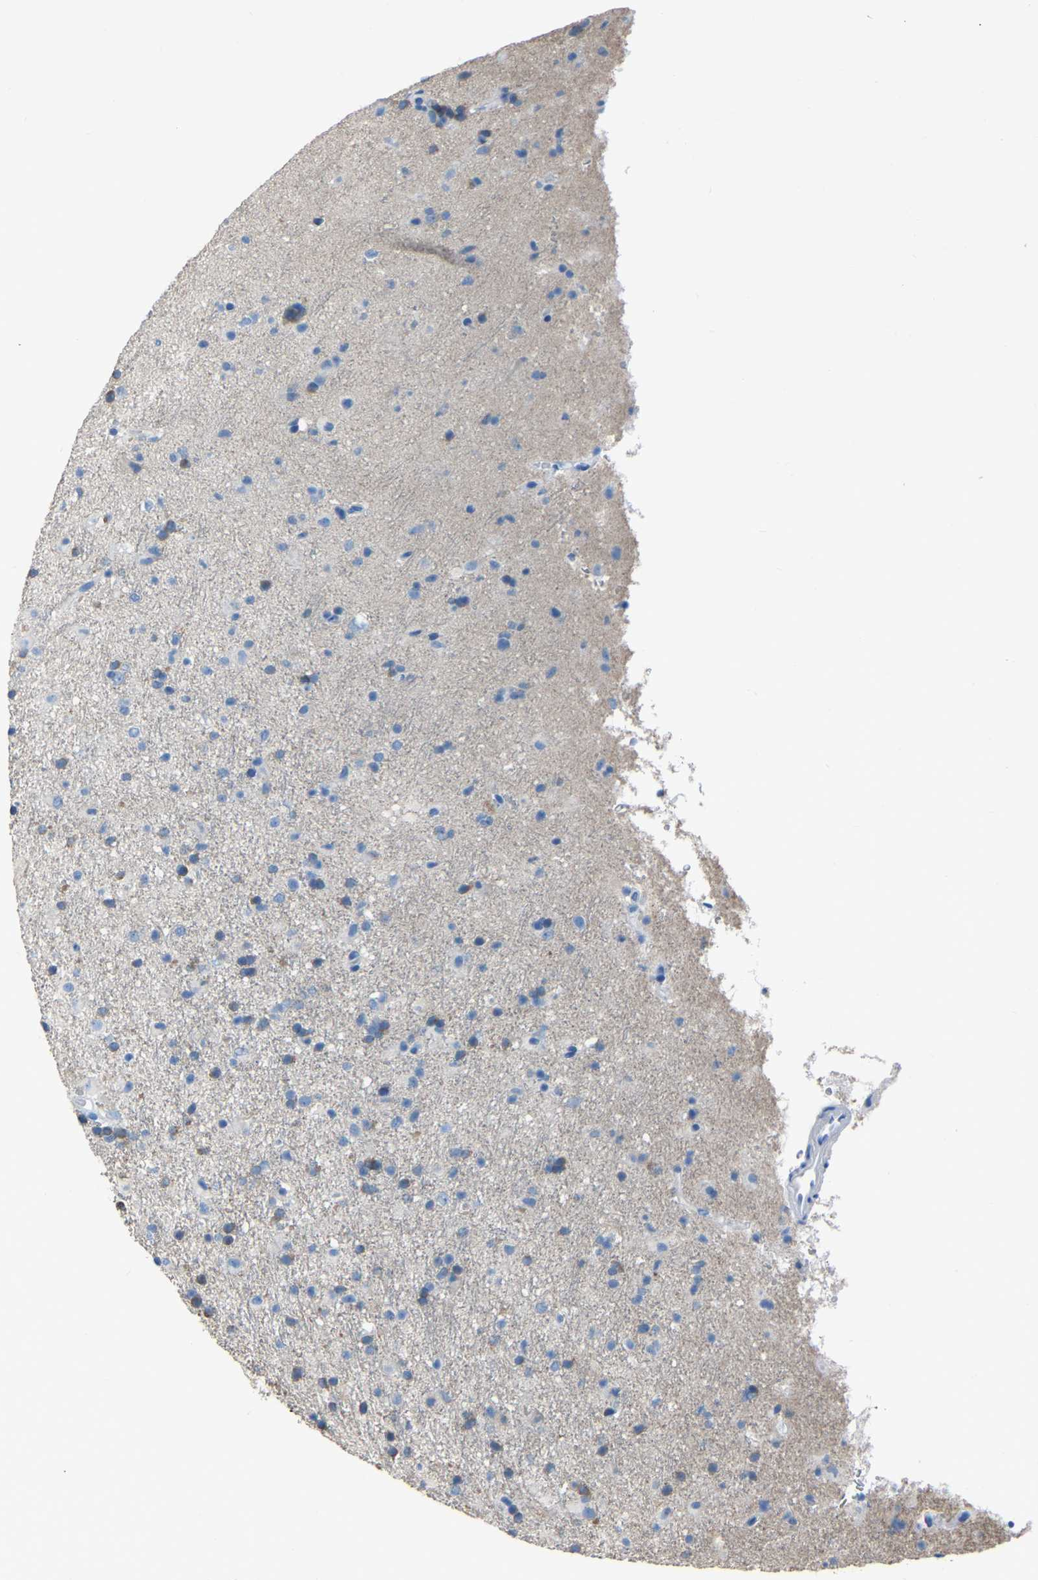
{"staining": {"intensity": "negative", "quantity": "none", "location": "none"}, "tissue": "glioma", "cell_type": "Tumor cells", "image_type": "cancer", "snomed": [{"axis": "morphology", "description": "Glioma, malignant, Low grade"}, {"axis": "topography", "description": "Brain"}], "caption": "This histopathology image is of glioma stained with IHC to label a protein in brown with the nuclei are counter-stained blue. There is no expression in tumor cells.", "gene": "LSP1", "patient": {"sex": "male", "age": 65}}